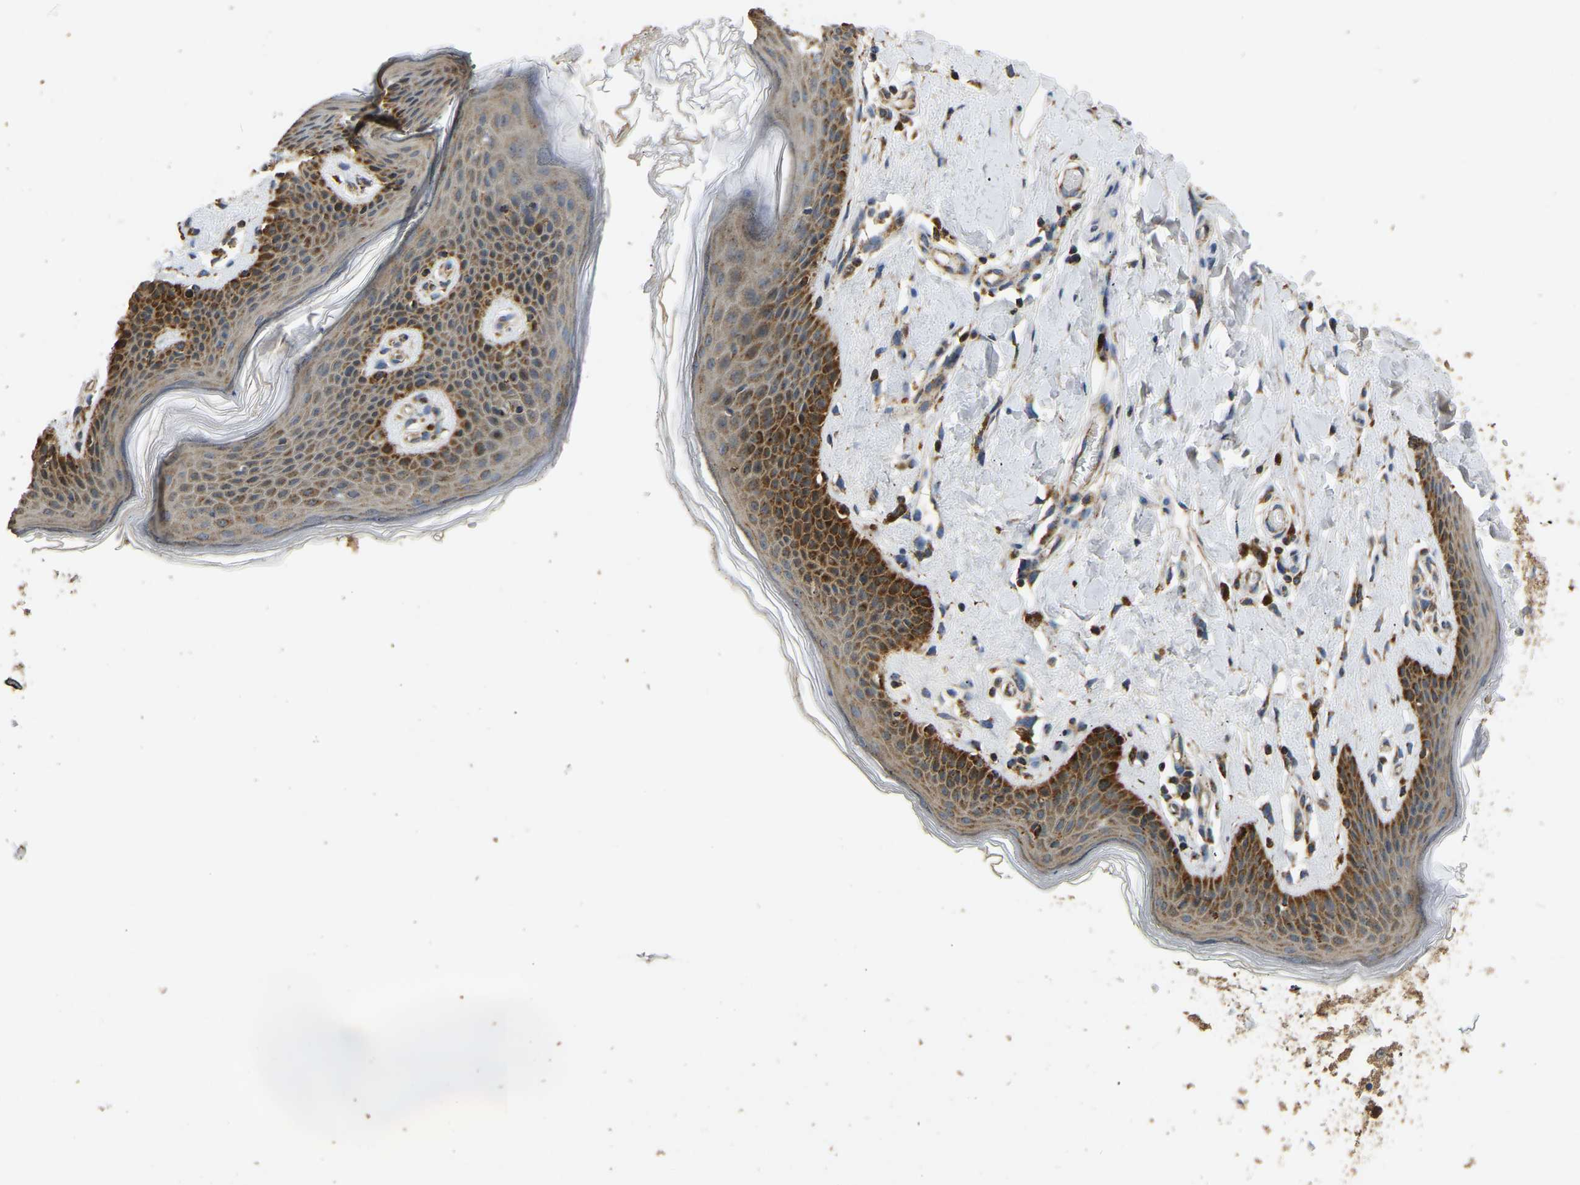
{"staining": {"intensity": "strong", "quantity": ">75%", "location": "cytoplasmic/membranous"}, "tissue": "skin", "cell_type": "Epidermal cells", "image_type": "normal", "snomed": [{"axis": "morphology", "description": "Normal tissue, NOS"}, {"axis": "topography", "description": "Vulva"}], "caption": "Strong cytoplasmic/membranous positivity is identified in approximately >75% of epidermal cells in unremarkable skin.", "gene": "TUFM", "patient": {"sex": "female", "age": 66}}